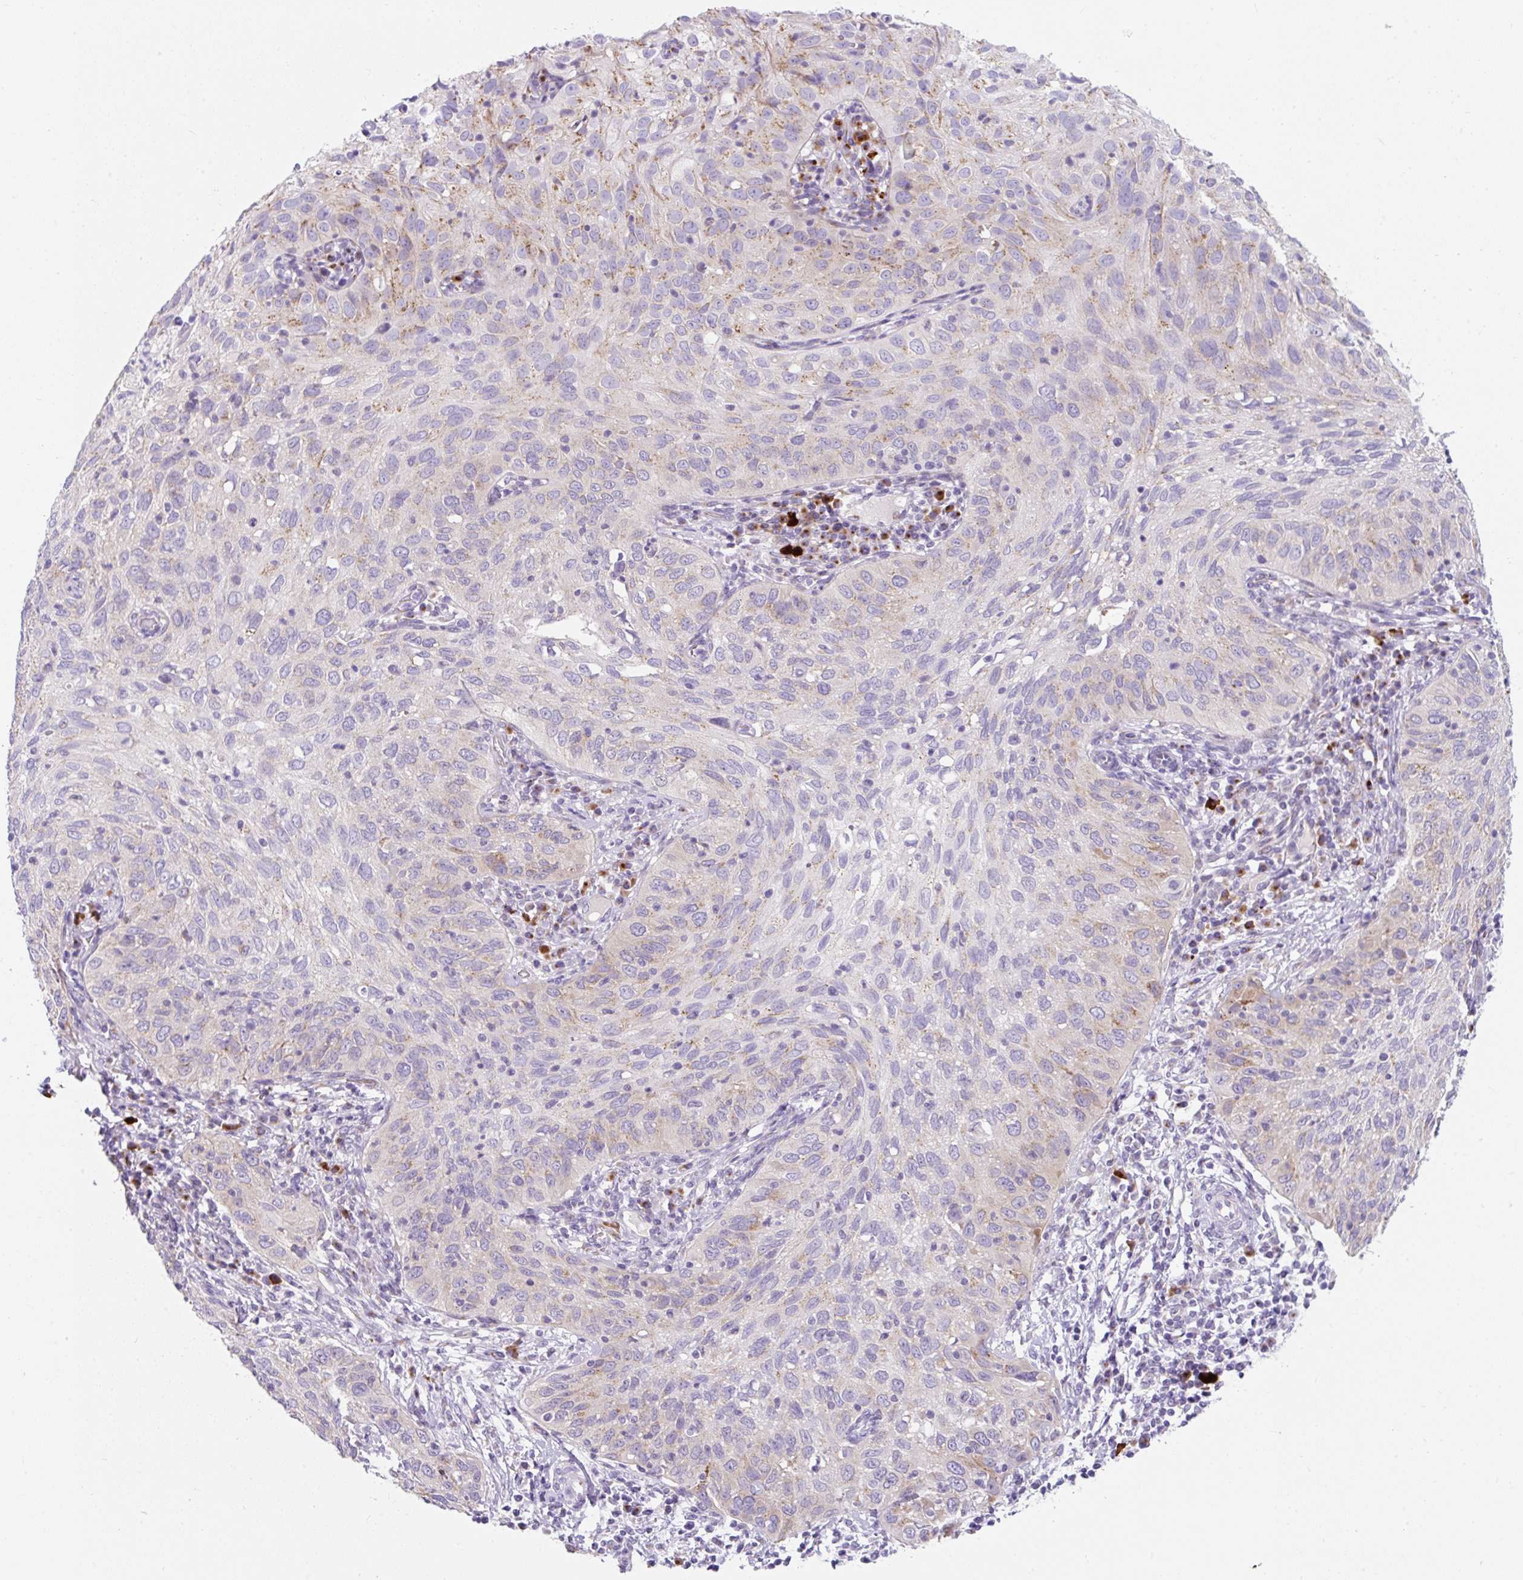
{"staining": {"intensity": "moderate", "quantity": "<25%", "location": "cytoplasmic/membranous"}, "tissue": "cervical cancer", "cell_type": "Tumor cells", "image_type": "cancer", "snomed": [{"axis": "morphology", "description": "Squamous cell carcinoma, NOS"}, {"axis": "topography", "description": "Cervix"}], "caption": "The image demonstrates a brown stain indicating the presence of a protein in the cytoplasmic/membranous of tumor cells in squamous cell carcinoma (cervical). (IHC, brightfield microscopy, high magnification).", "gene": "GOLGA8A", "patient": {"sex": "female", "age": 52}}